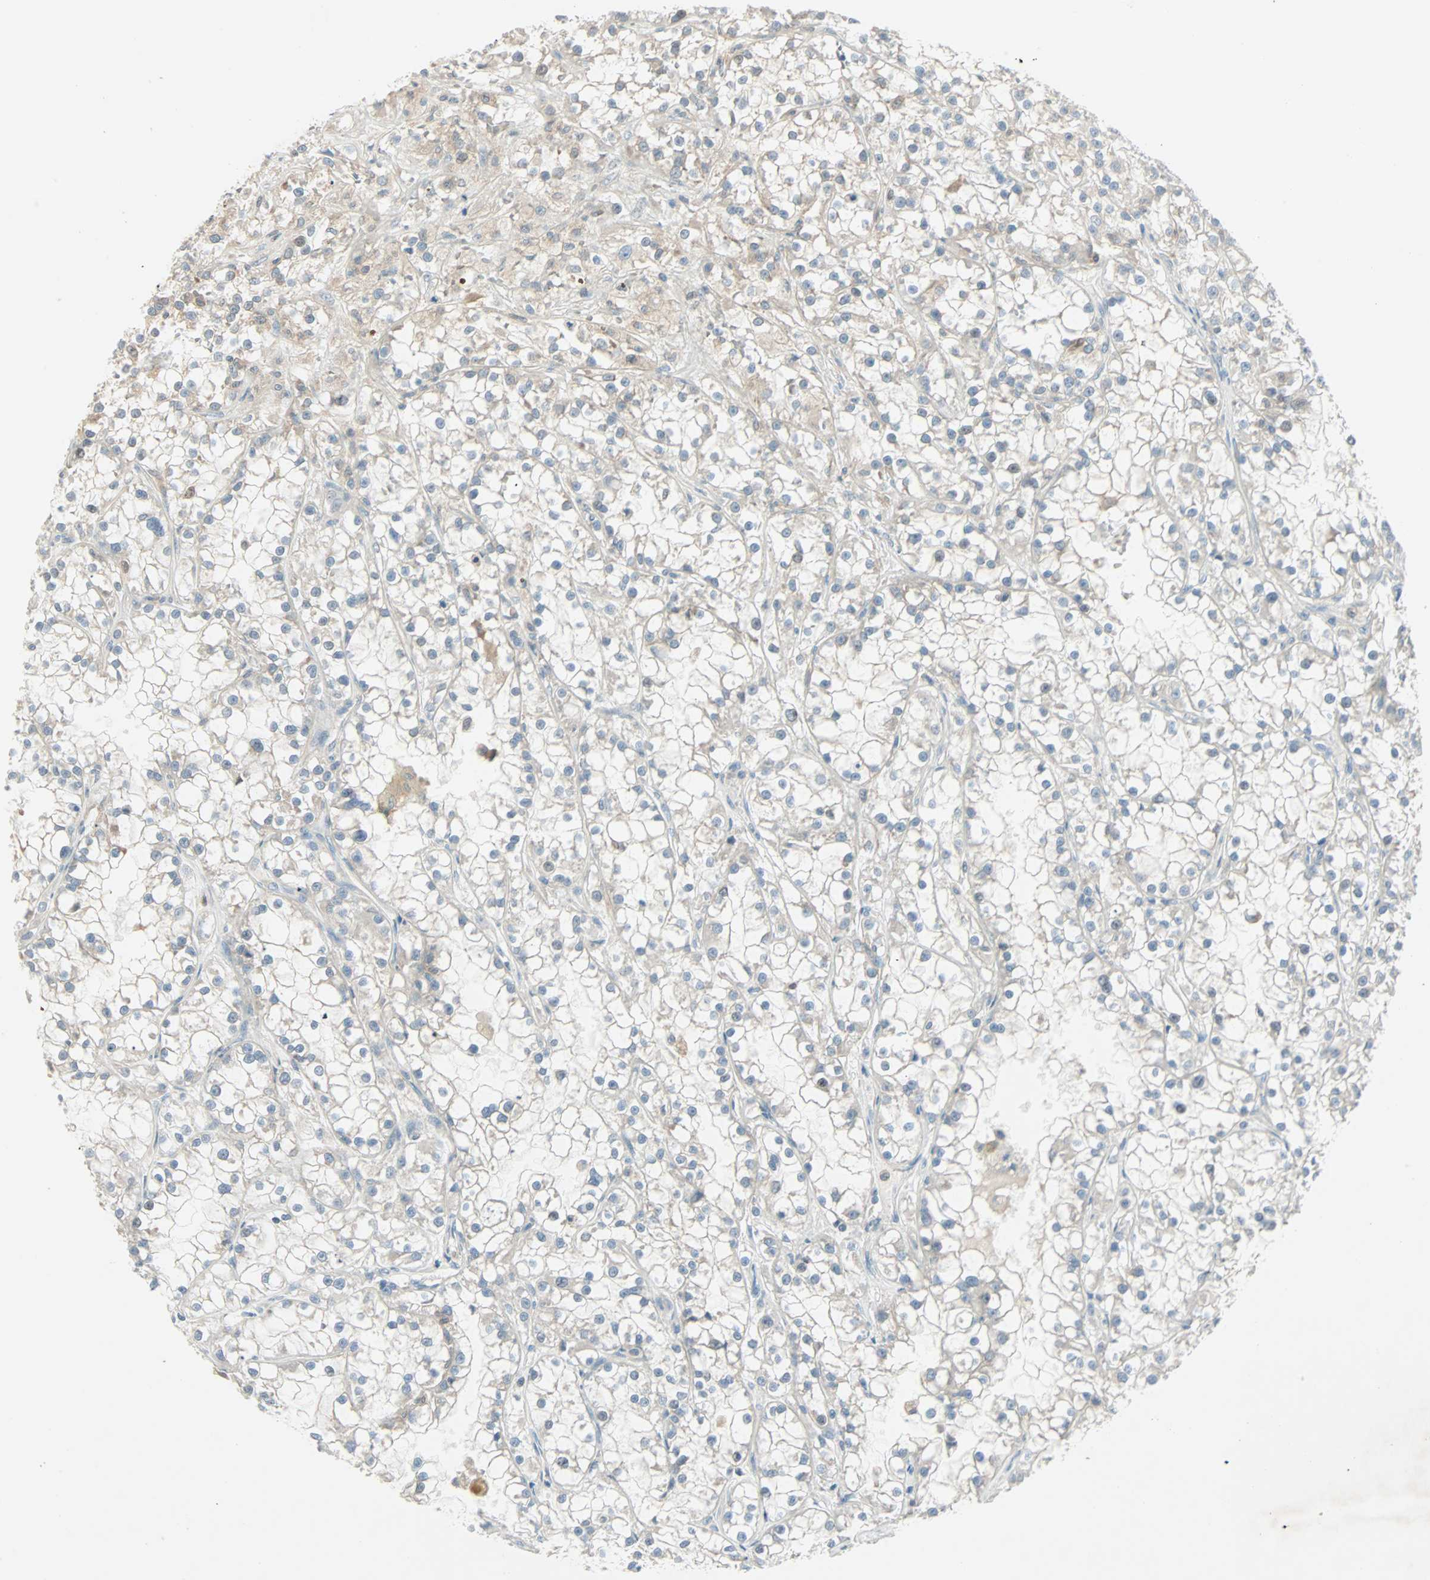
{"staining": {"intensity": "weak", "quantity": "25%-75%", "location": "cytoplasmic/membranous"}, "tissue": "renal cancer", "cell_type": "Tumor cells", "image_type": "cancer", "snomed": [{"axis": "morphology", "description": "Adenocarcinoma, NOS"}, {"axis": "topography", "description": "Kidney"}], "caption": "The histopathology image shows immunohistochemical staining of renal adenocarcinoma. There is weak cytoplasmic/membranous positivity is seen in approximately 25%-75% of tumor cells.", "gene": "SMIM8", "patient": {"sex": "female", "age": 52}}